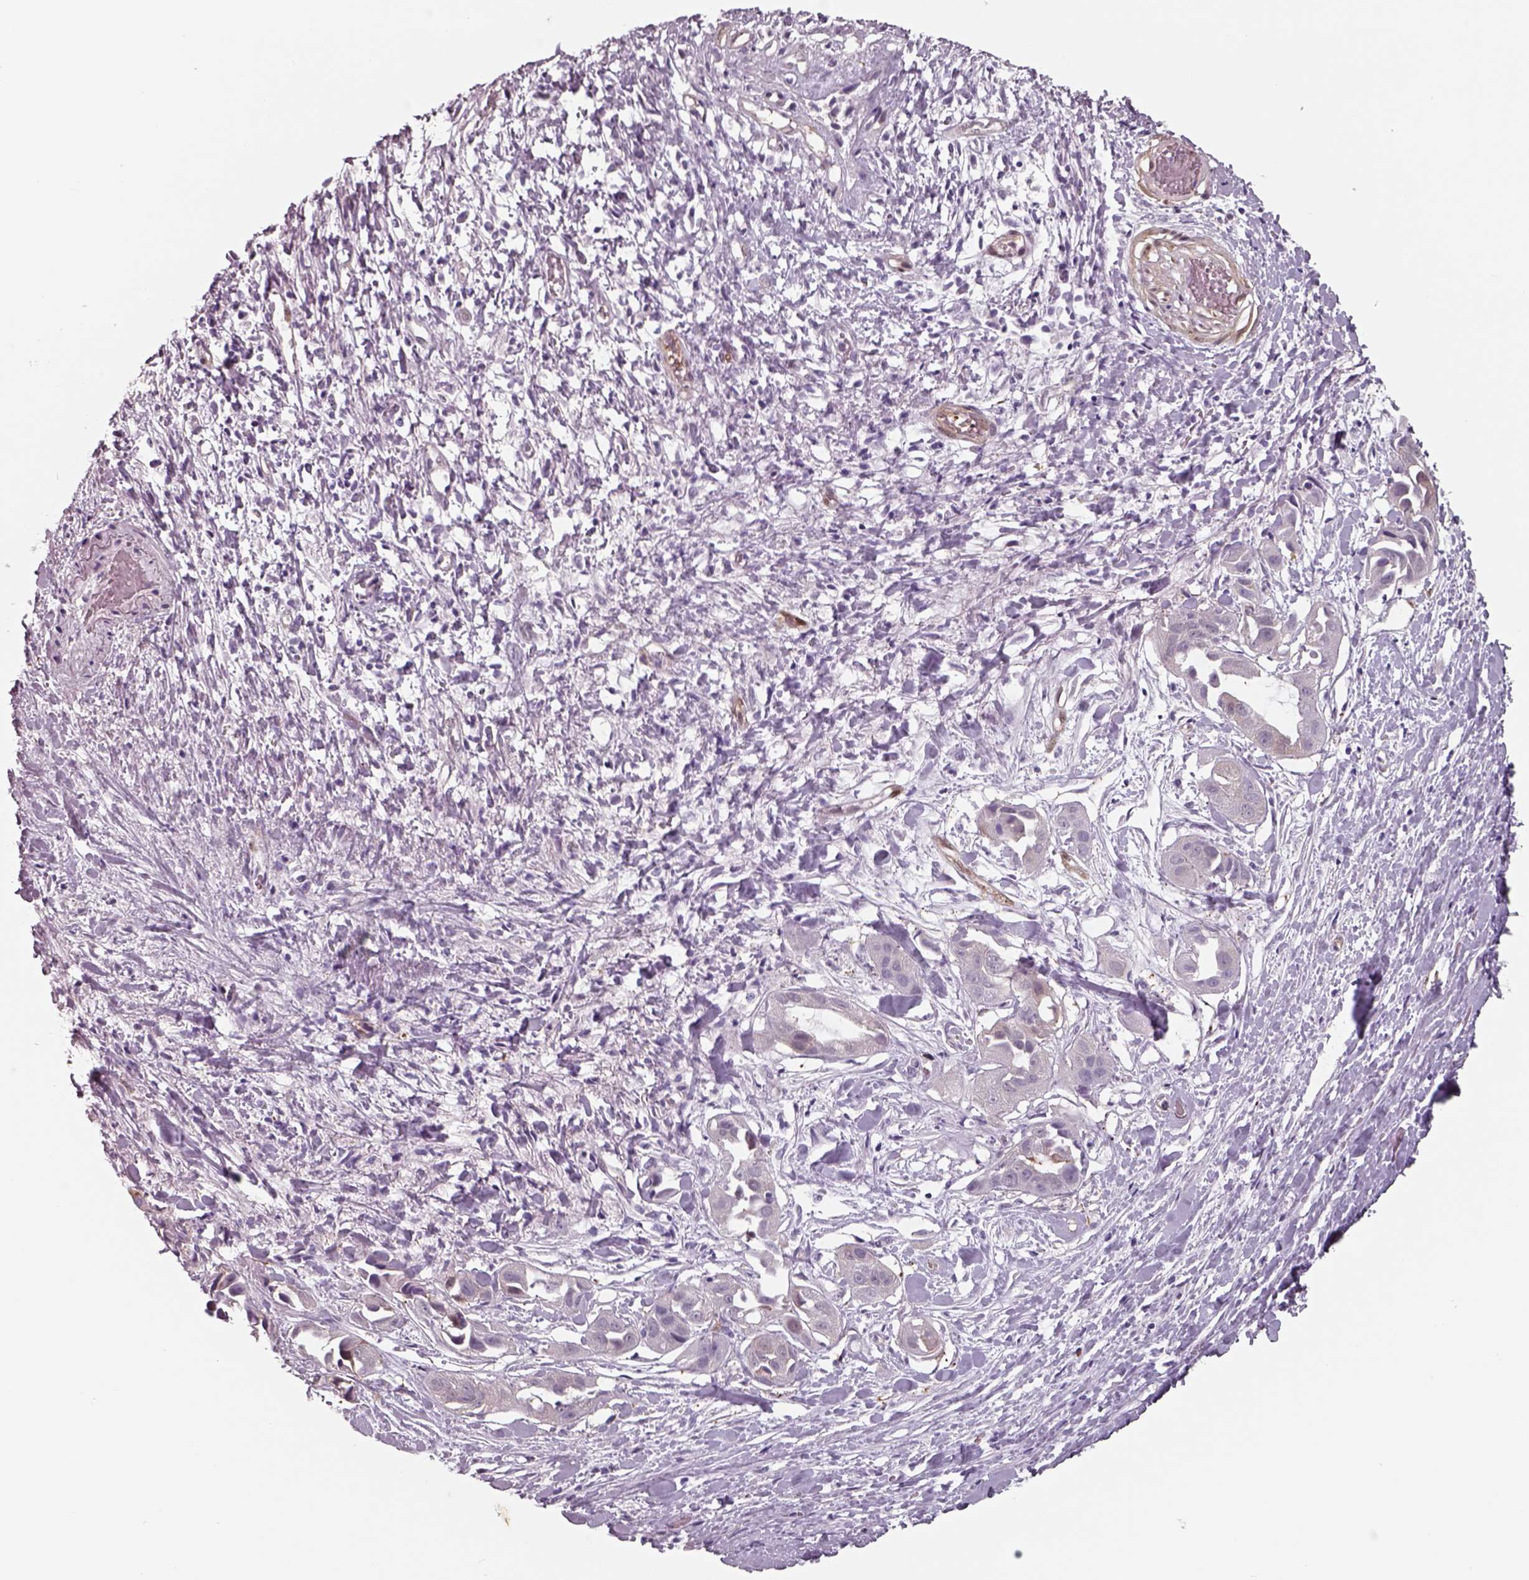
{"staining": {"intensity": "negative", "quantity": "none", "location": "none"}, "tissue": "liver cancer", "cell_type": "Tumor cells", "image_type": "cancer", "snomed": [{"axis": "morphology", "description": "Cholangiocarcinoma"}, {"axis": "topography", "description": "Liver"}], "caption": "A micrograph of liver cholangiocarcinoma stained for a protein shows no brown staining in tumor cells.", "gene": "ISYNA1", "patient": {"sex": "female", "age": 52}}